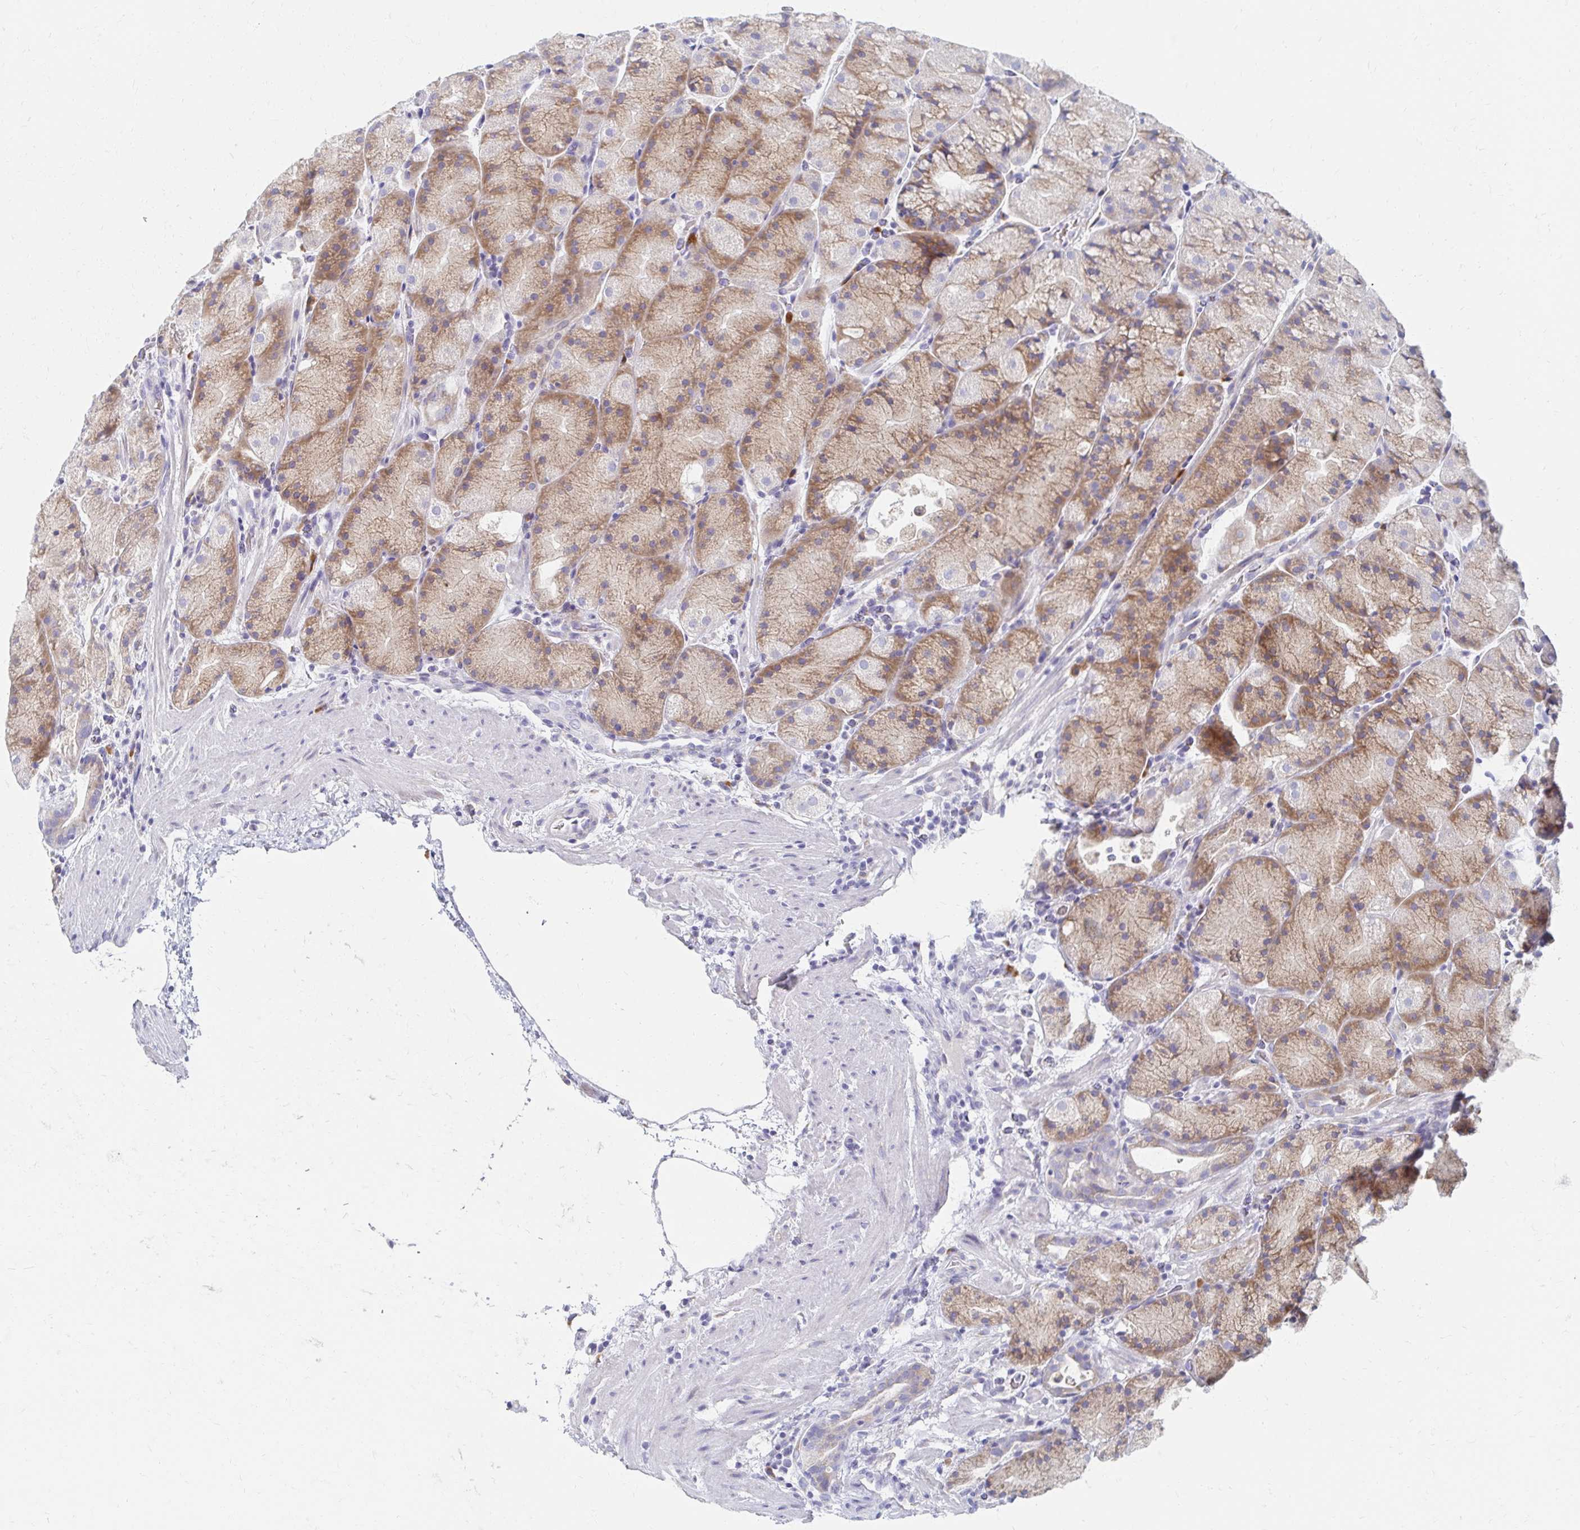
{"staining": {"intensity": "moderate", "quantity": ">75%", "location": "cytoplasmic/membranous"}, "tissue": "stomach", "cell_type": "Glandular cells", "image_type": "normal", "snomed": [{"axis": "morphology", "description": "Normal tissue, NOS"}, {"axis": "topography", "description": "Stomach, upper"}, {"axis": "topography", "description": "Stomach"}], "caption": "Normal stomach exhibits moderate cytoplasmic/membranous positivity in approximately >75% of glandular cells.", "gene": "MYLK2", "patient": {"sex": "male", "age": 48}}